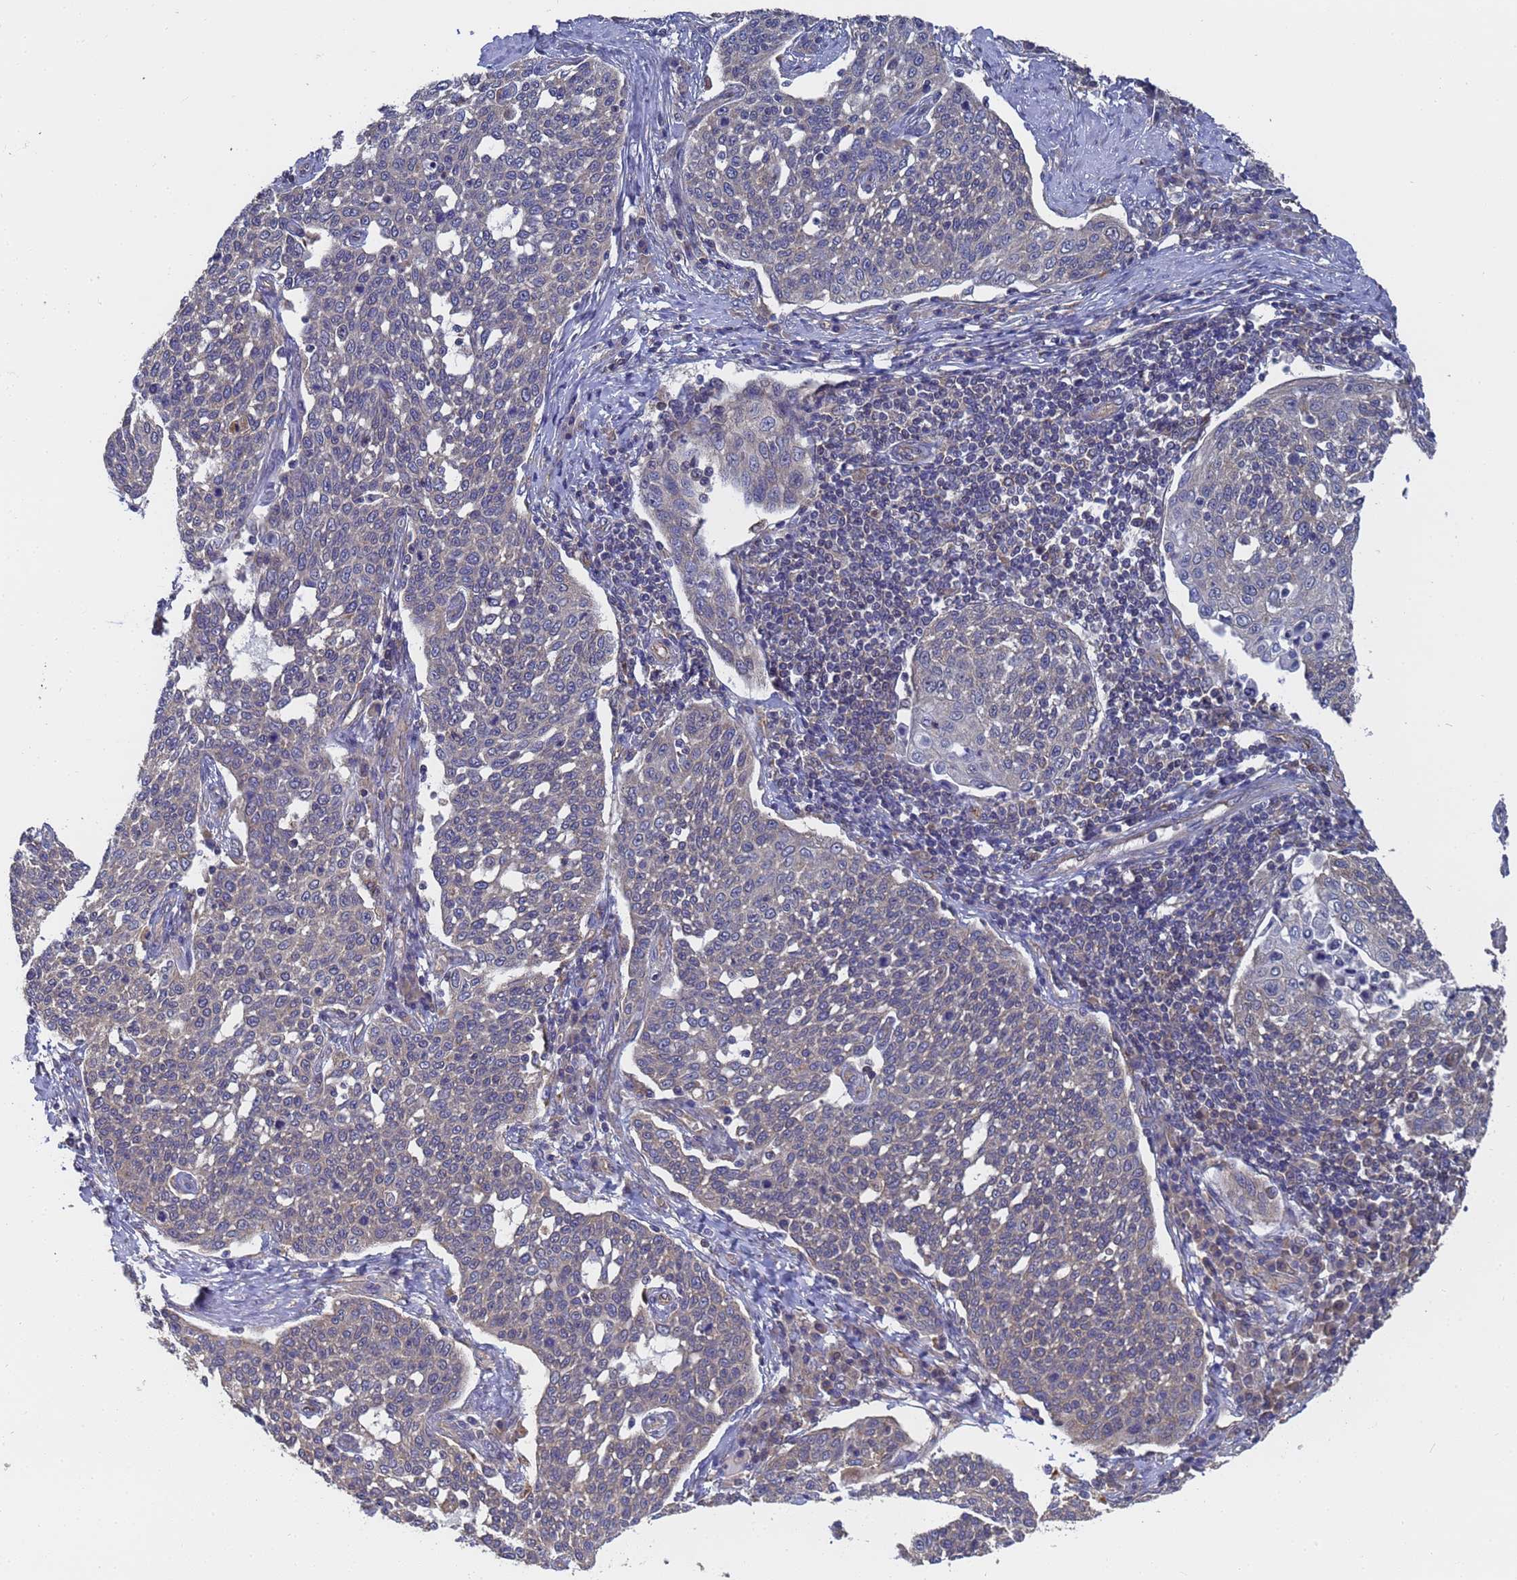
{"staining": {"intensity": "negative", "quantity": "none", "location": "none"}, "tissue": "cervical cancer", "cell_type": "Tumor cells", "image_type": "cancer", "snomed": [{"axis": "morphology", "description": "Squamous cell carcinoma, NOS"}, {"axis": "topography", "description": "Cervix"}], "caption": "Immunohistochemical staining of cervical cancer (squamous cell carcinoma) exhibits no significant expression in tumor cells.", "gene": "ALS2CL", "patient": {"sex": "female", "age": 34}}